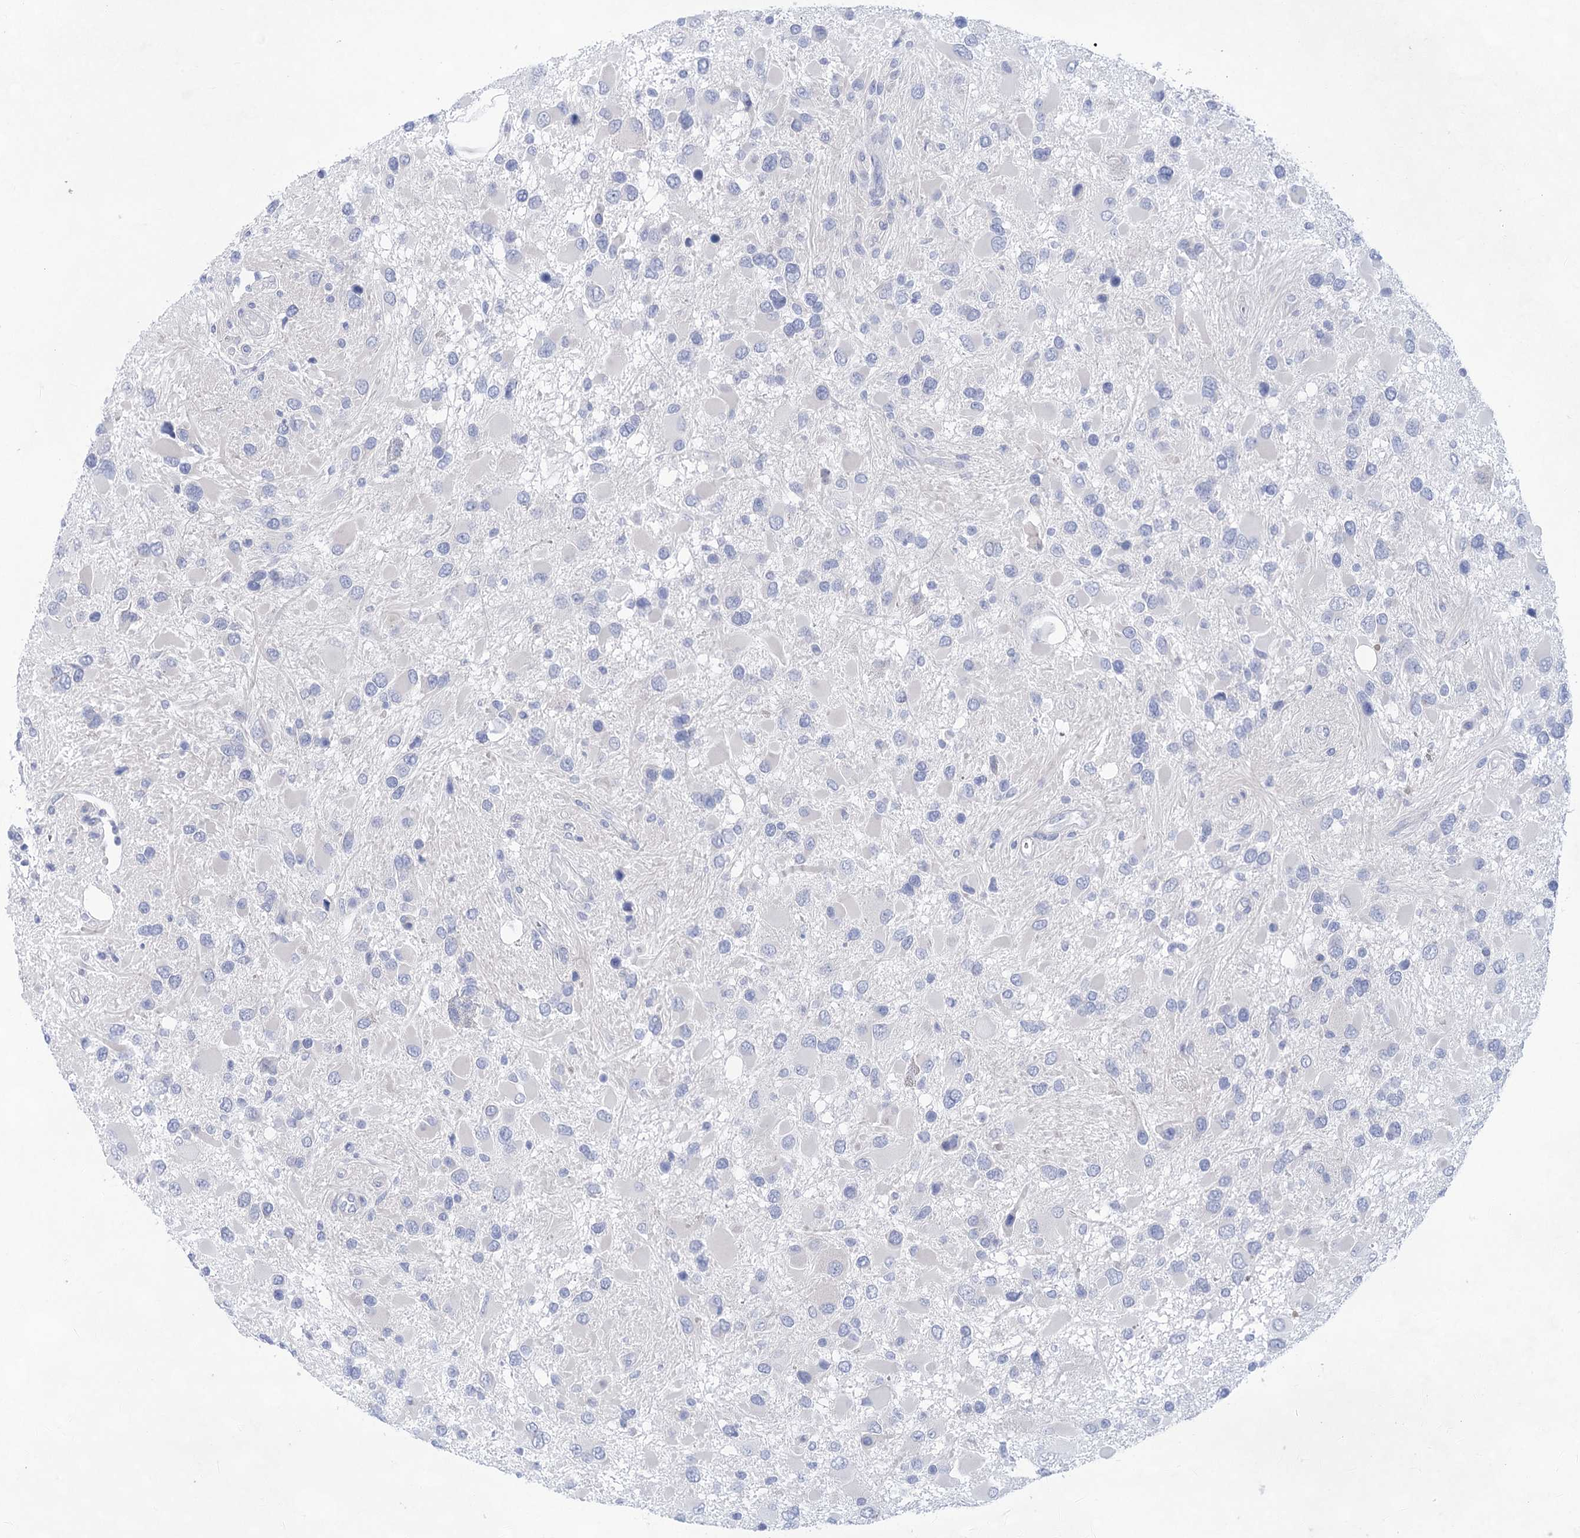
{"staining": {"intensity": "negative", "quantity": "none", "location": "none"}, "tissue": "glioma", "cell_type": "Tumor cells", "image_type": "cancer", "snomed": [{"axis": "morphology", "description": "Glioma, malignant, High grade"}, {"axis": "topography", "description": "Brain"}], "caption": "There is no significant expression in tumor cells of glioma.", "gene": "LALBA", "patient": {"sex": "male", "age": 53}}